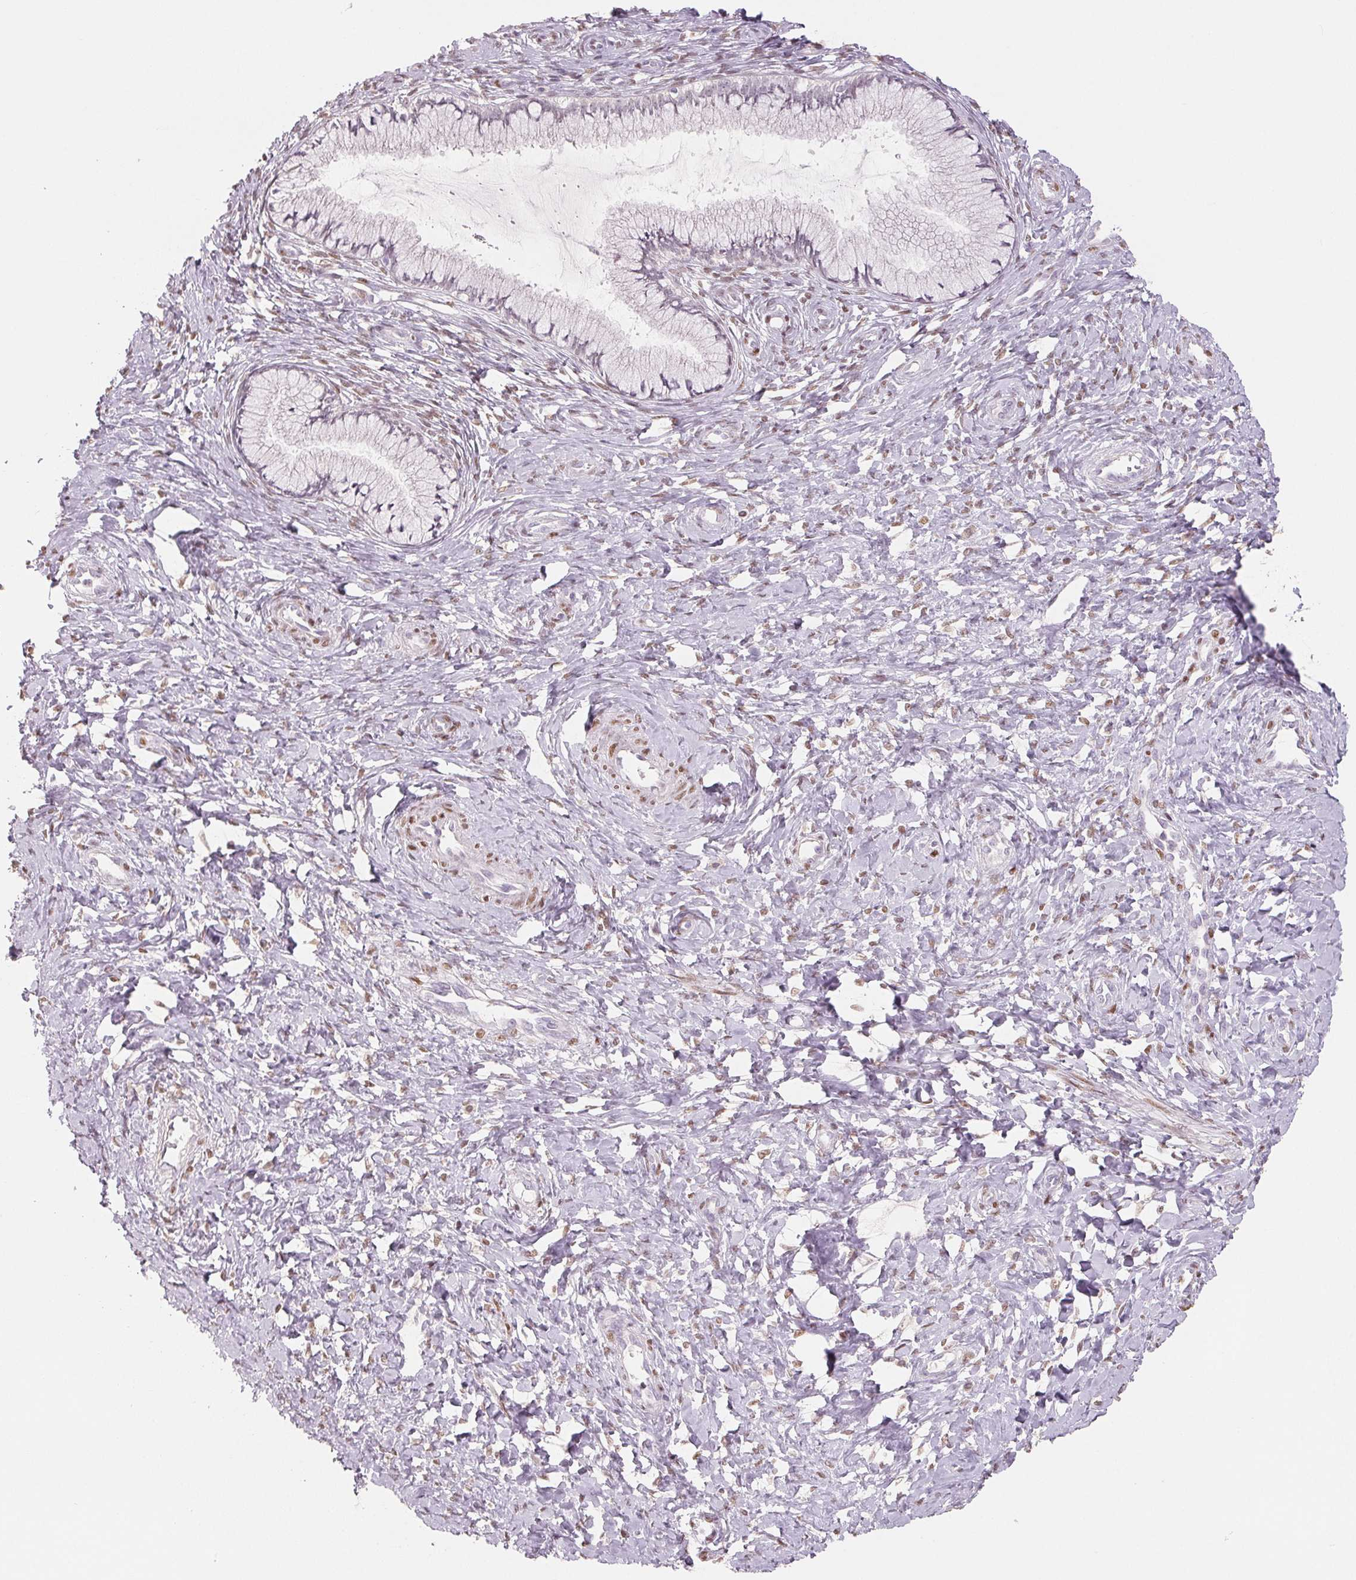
{"staining": {"intensity": "negative", "quantity": "none", "location": "none"}, "tissue": "cervix", "cell_type": "Glandular cells", "image_type": "normal", "snomed": [{"axis": "morphology", "description": "Normal tissue, NOS"}, {"axis": "topography", "description": "Cervix"}], "caption": "This is a image of IHC staining of normal cervix, which shows no staining in glandular cells.", "gene": "SMARCD3", "patient": {"sex": "female", "age": 37}}